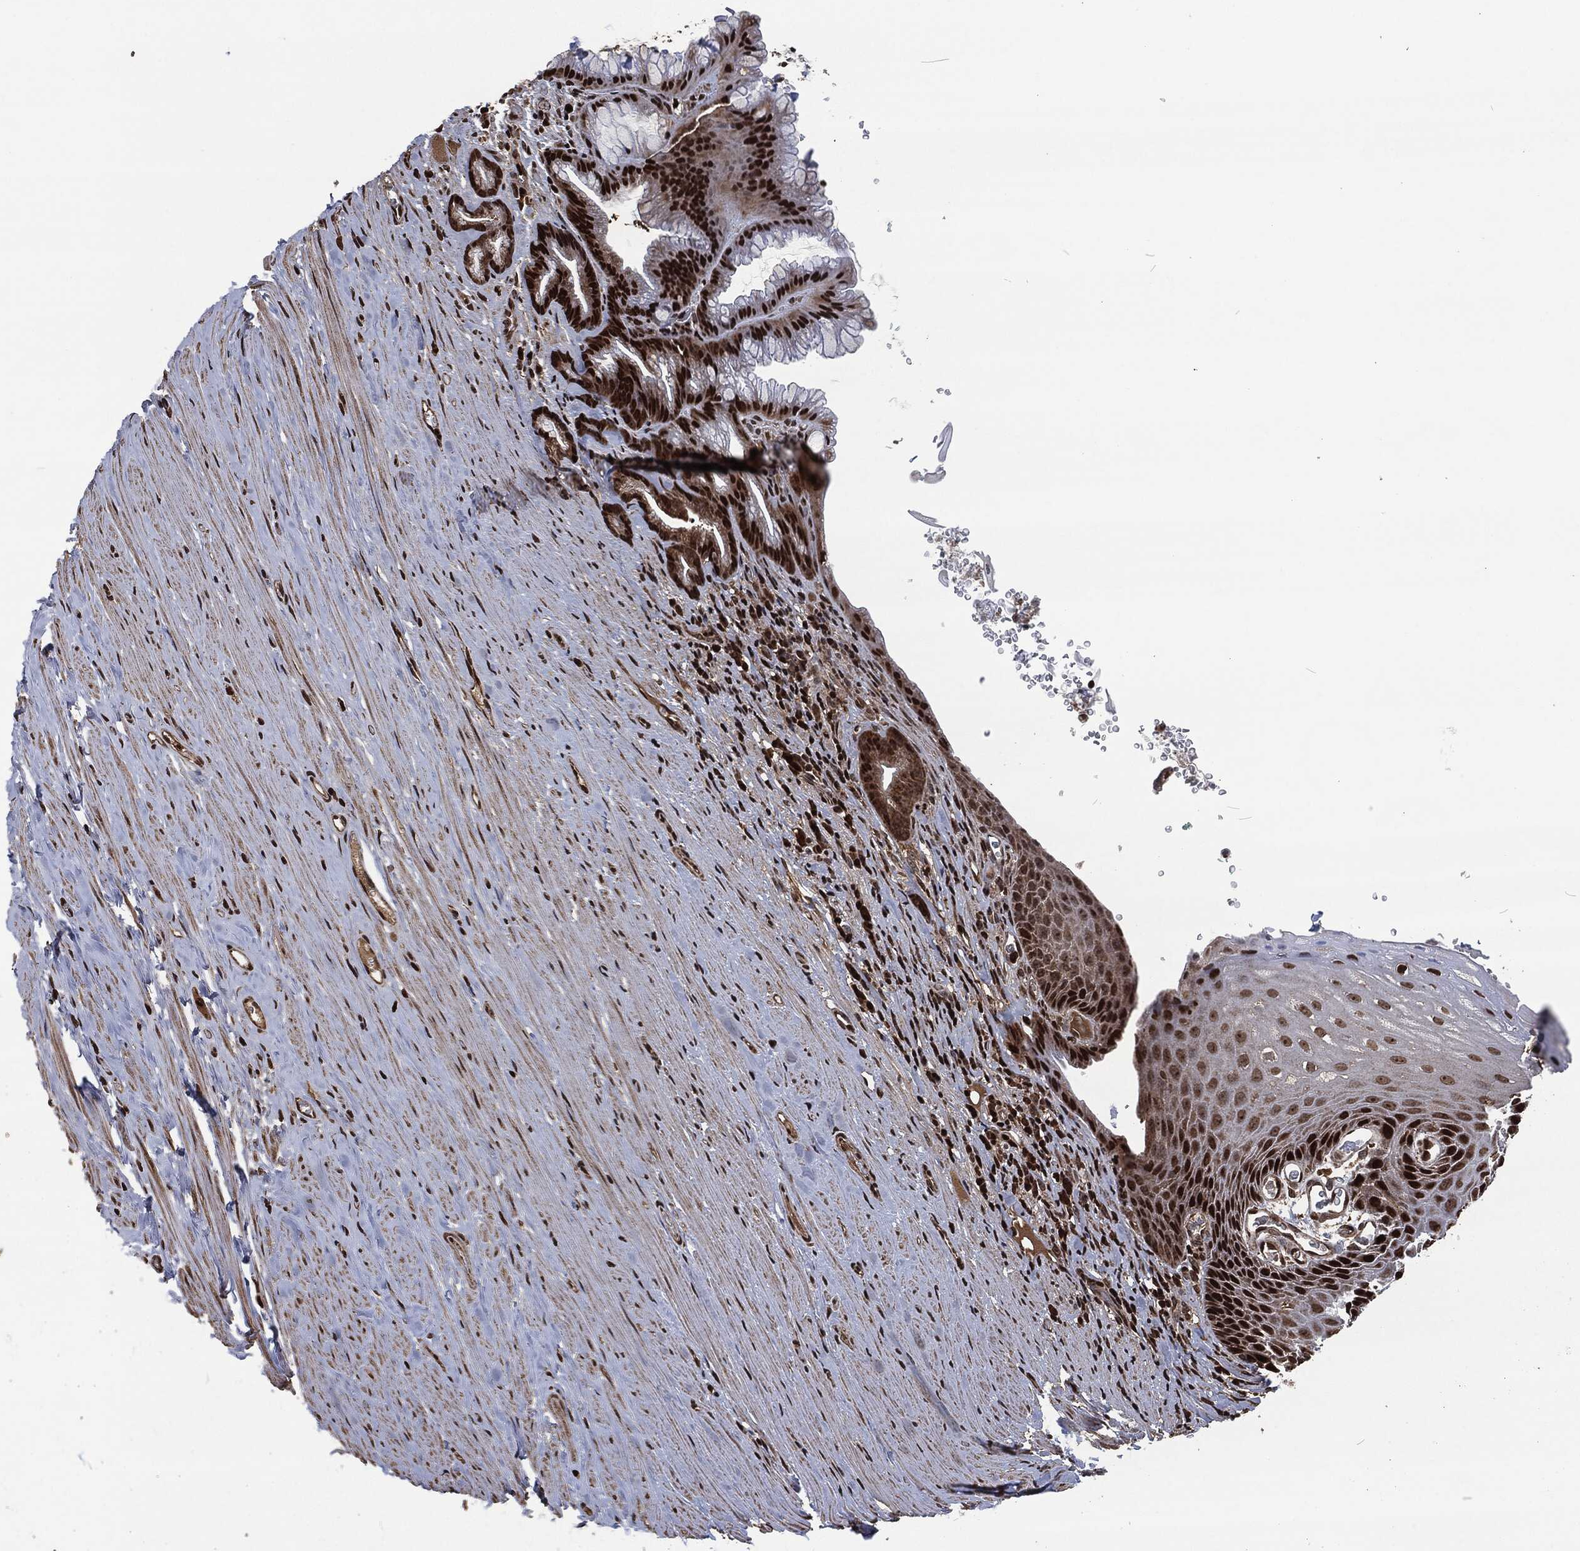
{"staining": {"intensity": "strong", "quantity": "25%-75%", "location": "nuclear"}, "tissue": "esophagus", "cell_type": "Squamous epithelial cells", "image_type": "normal", "snomed": [{"axis": "morphology", "description": "Normal tissue, NOS"}, {"axis": "topography", "description": "Esophagus"}], "caption": "A brown stain shows strong nuclear staining of a protein in squamous epithelial cells of normal esophagus. The protein of interest is shown in brown color, while the nuclei are stained blue.", "gene": "SNAI1", "patient": {"sex": "male", "age": 64}}